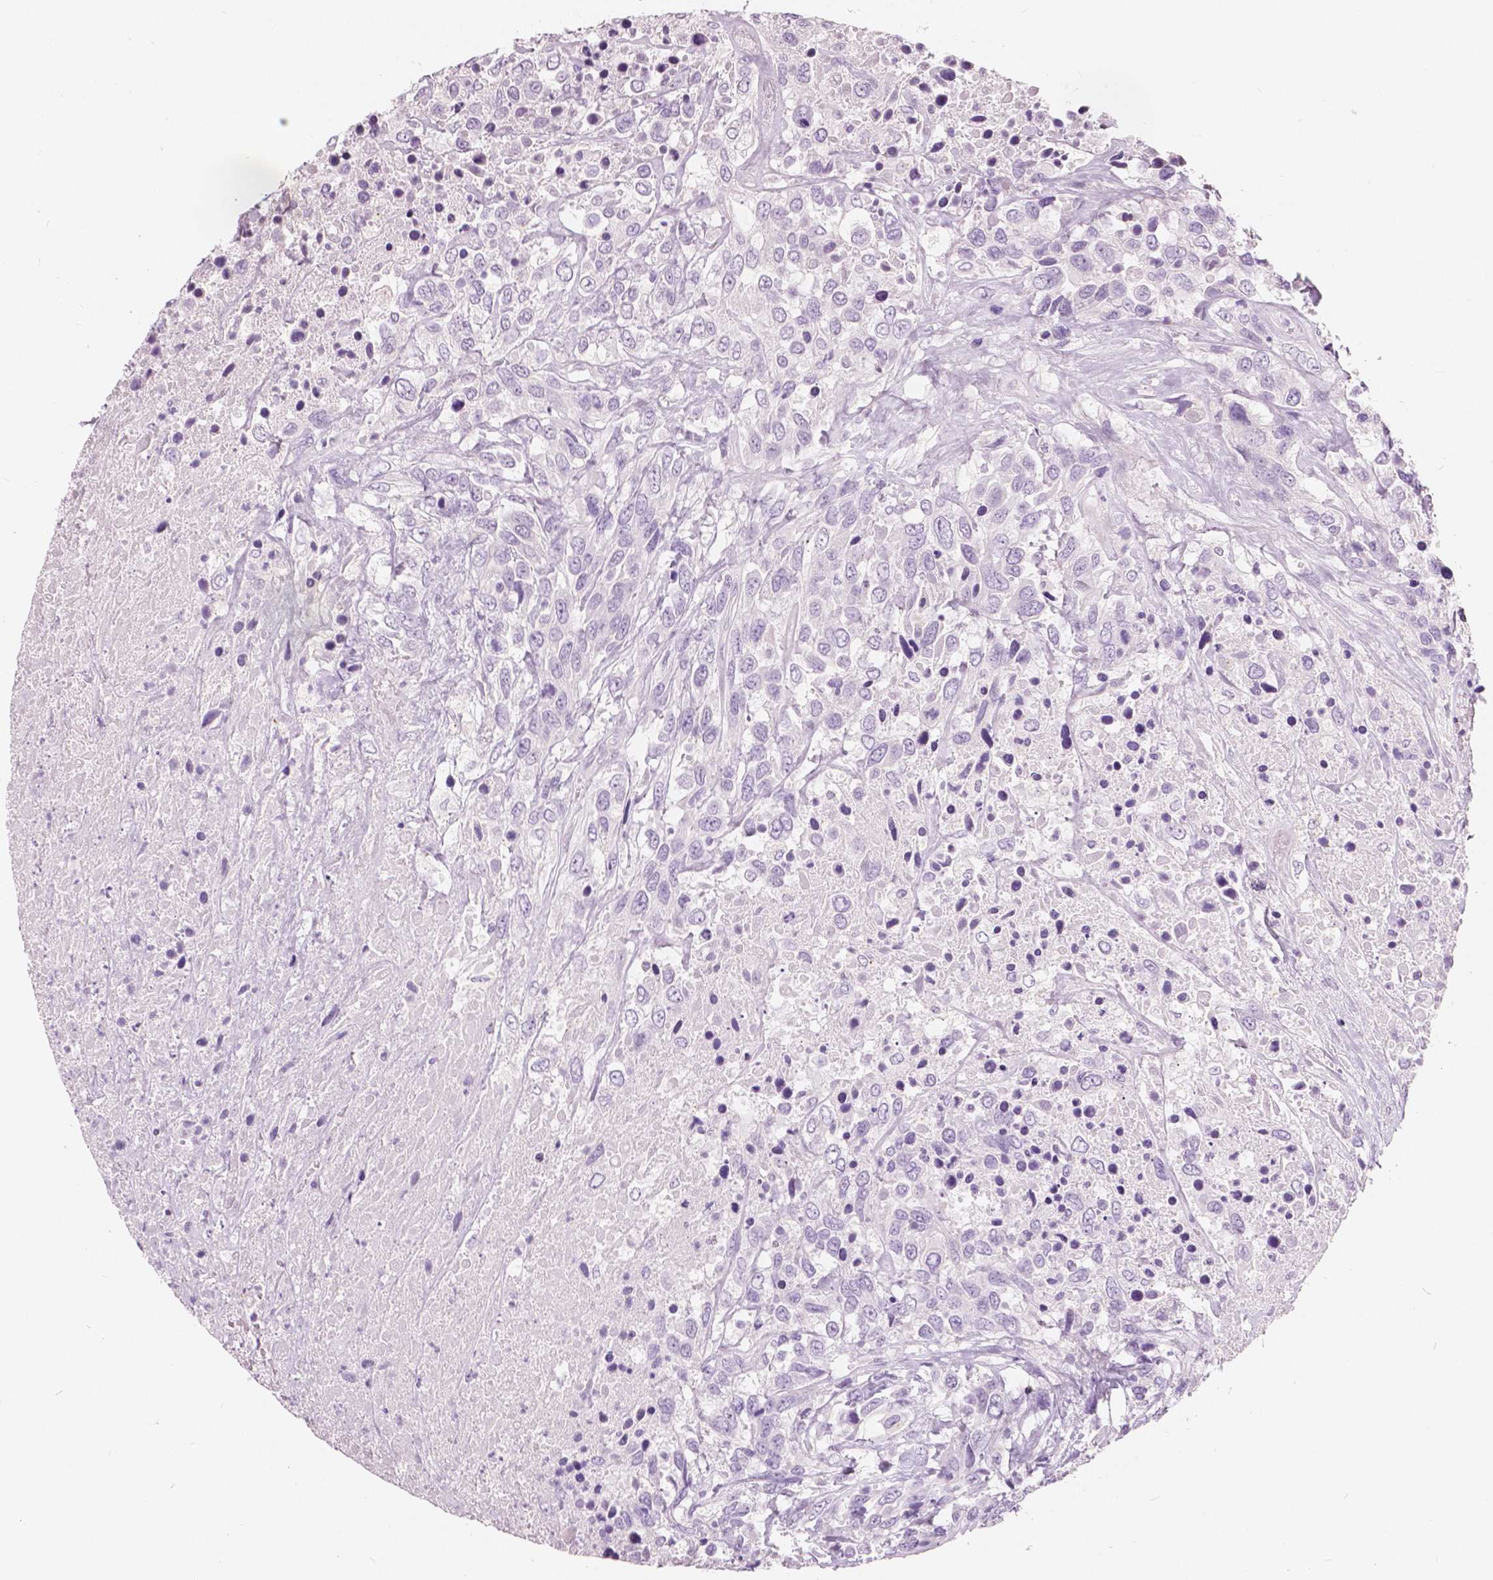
{"staining": {"intensity": "negative", "quantity": "none", "location": "none"}, "tissue": "urothelial cancer", "cell_type": "Tumor cells", "image_type": "cancer", "snomed": [{"axis": "morphology", "description": "Urothelial carcinoma, High grade"}, {"axis": "topography", "description": "Urinary bladder"}], "caption": "Photomicrograph shows no protein positivity in tumor cells of urothelial carcinoma (high-grade) tissue. (DAB immunohistochemistry visualized using brightfield microscopy, high magnification).", "gene": "A4GNT", "patient": {"sex": "female", "age": 70}}